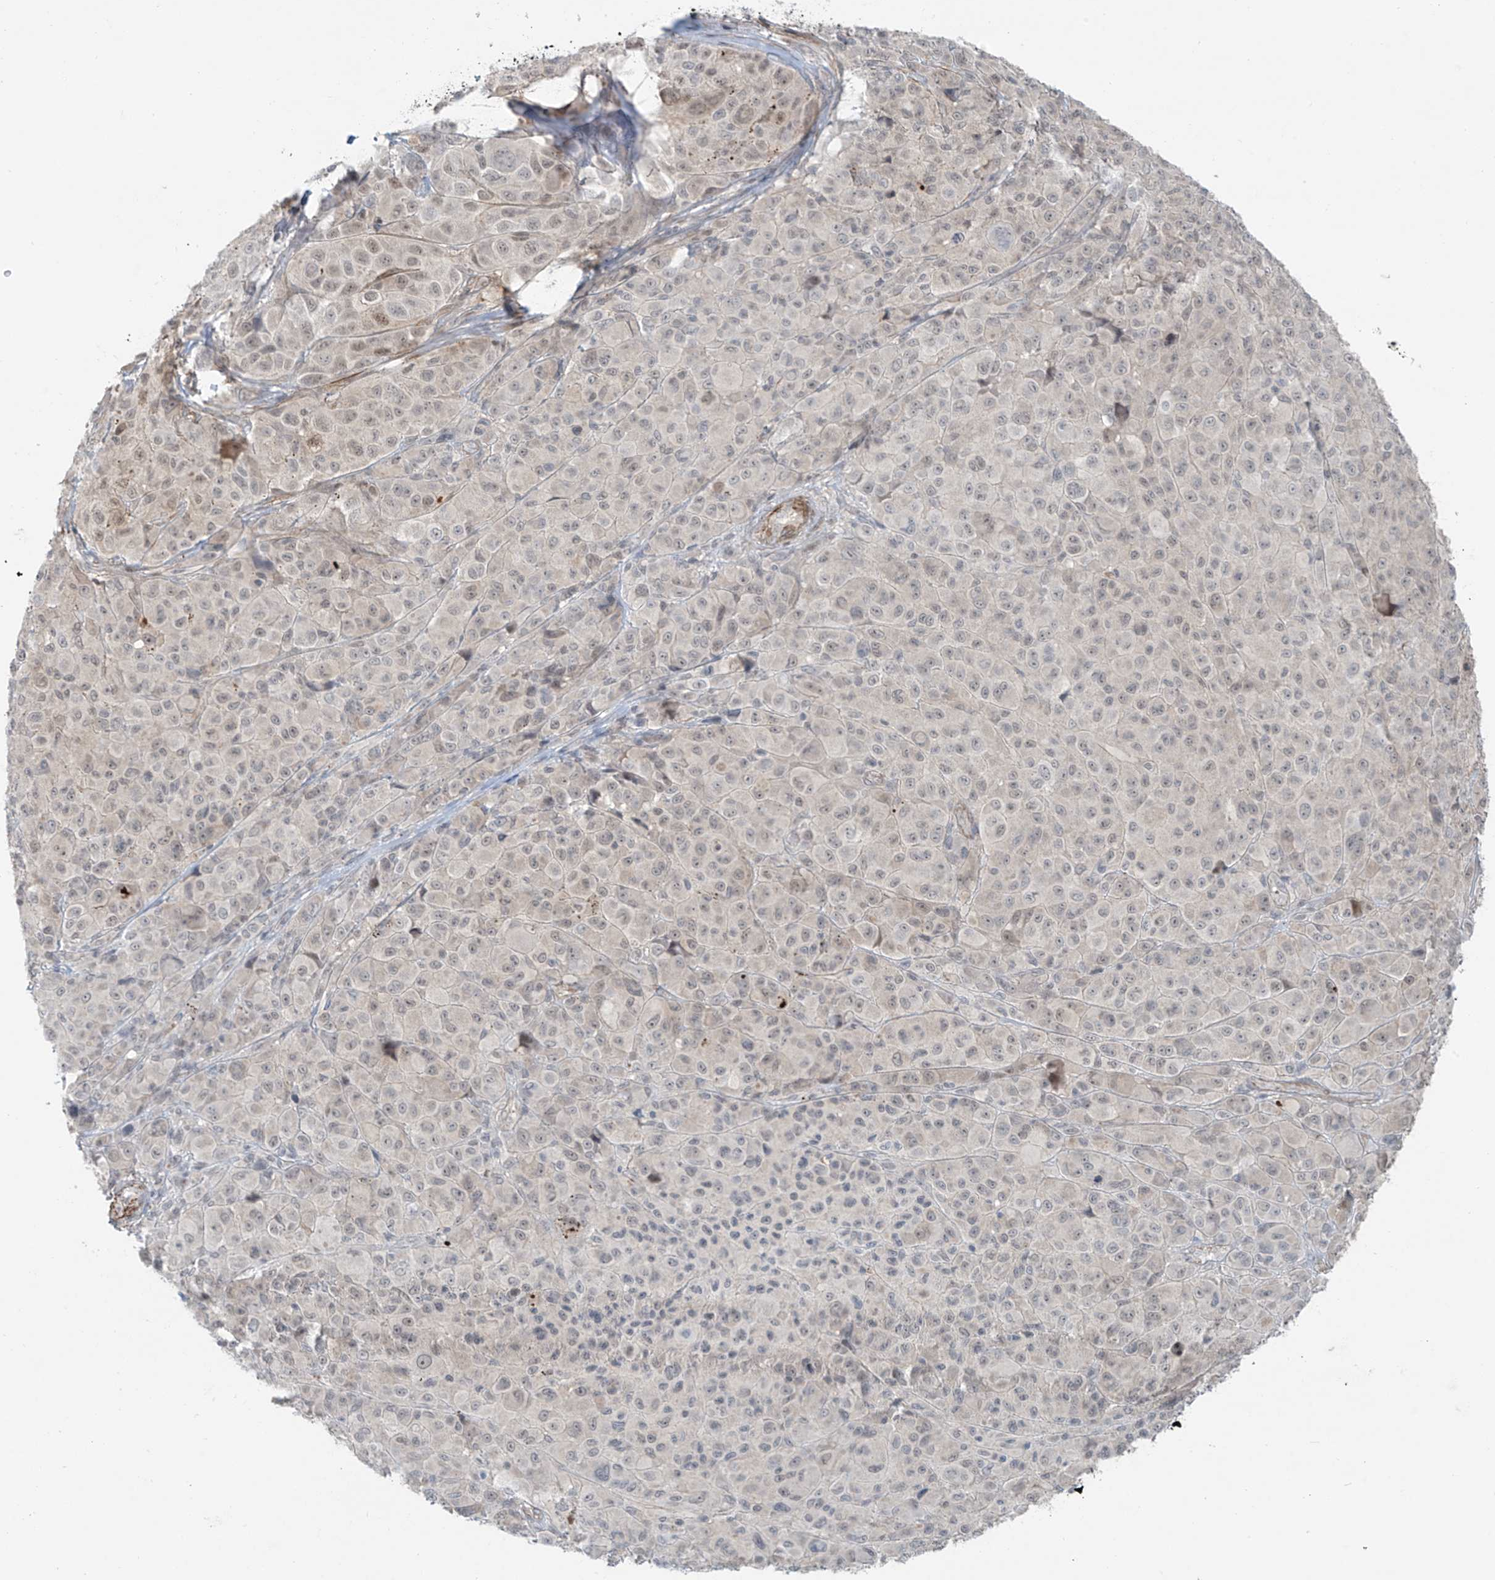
{"staining": {"intensity": "weak", "quantity": "<25%", "location": "nuclear"}, "tissue": "melanoma", "cell_type": "Tumor cells", "image_type": "cancer", "snomed": [{"axis": "morphology", "description": "Malignant melanoma, NOS"}, {"axis": "topography", "description": "Skin of trunk"}], "caption": "IHC micrograph of melanoma stained for a protein (brown), which reveals no staining in tumor cells.", "gene": "RASGEF1A", "patient": {"sex": "male", "age": 71}}